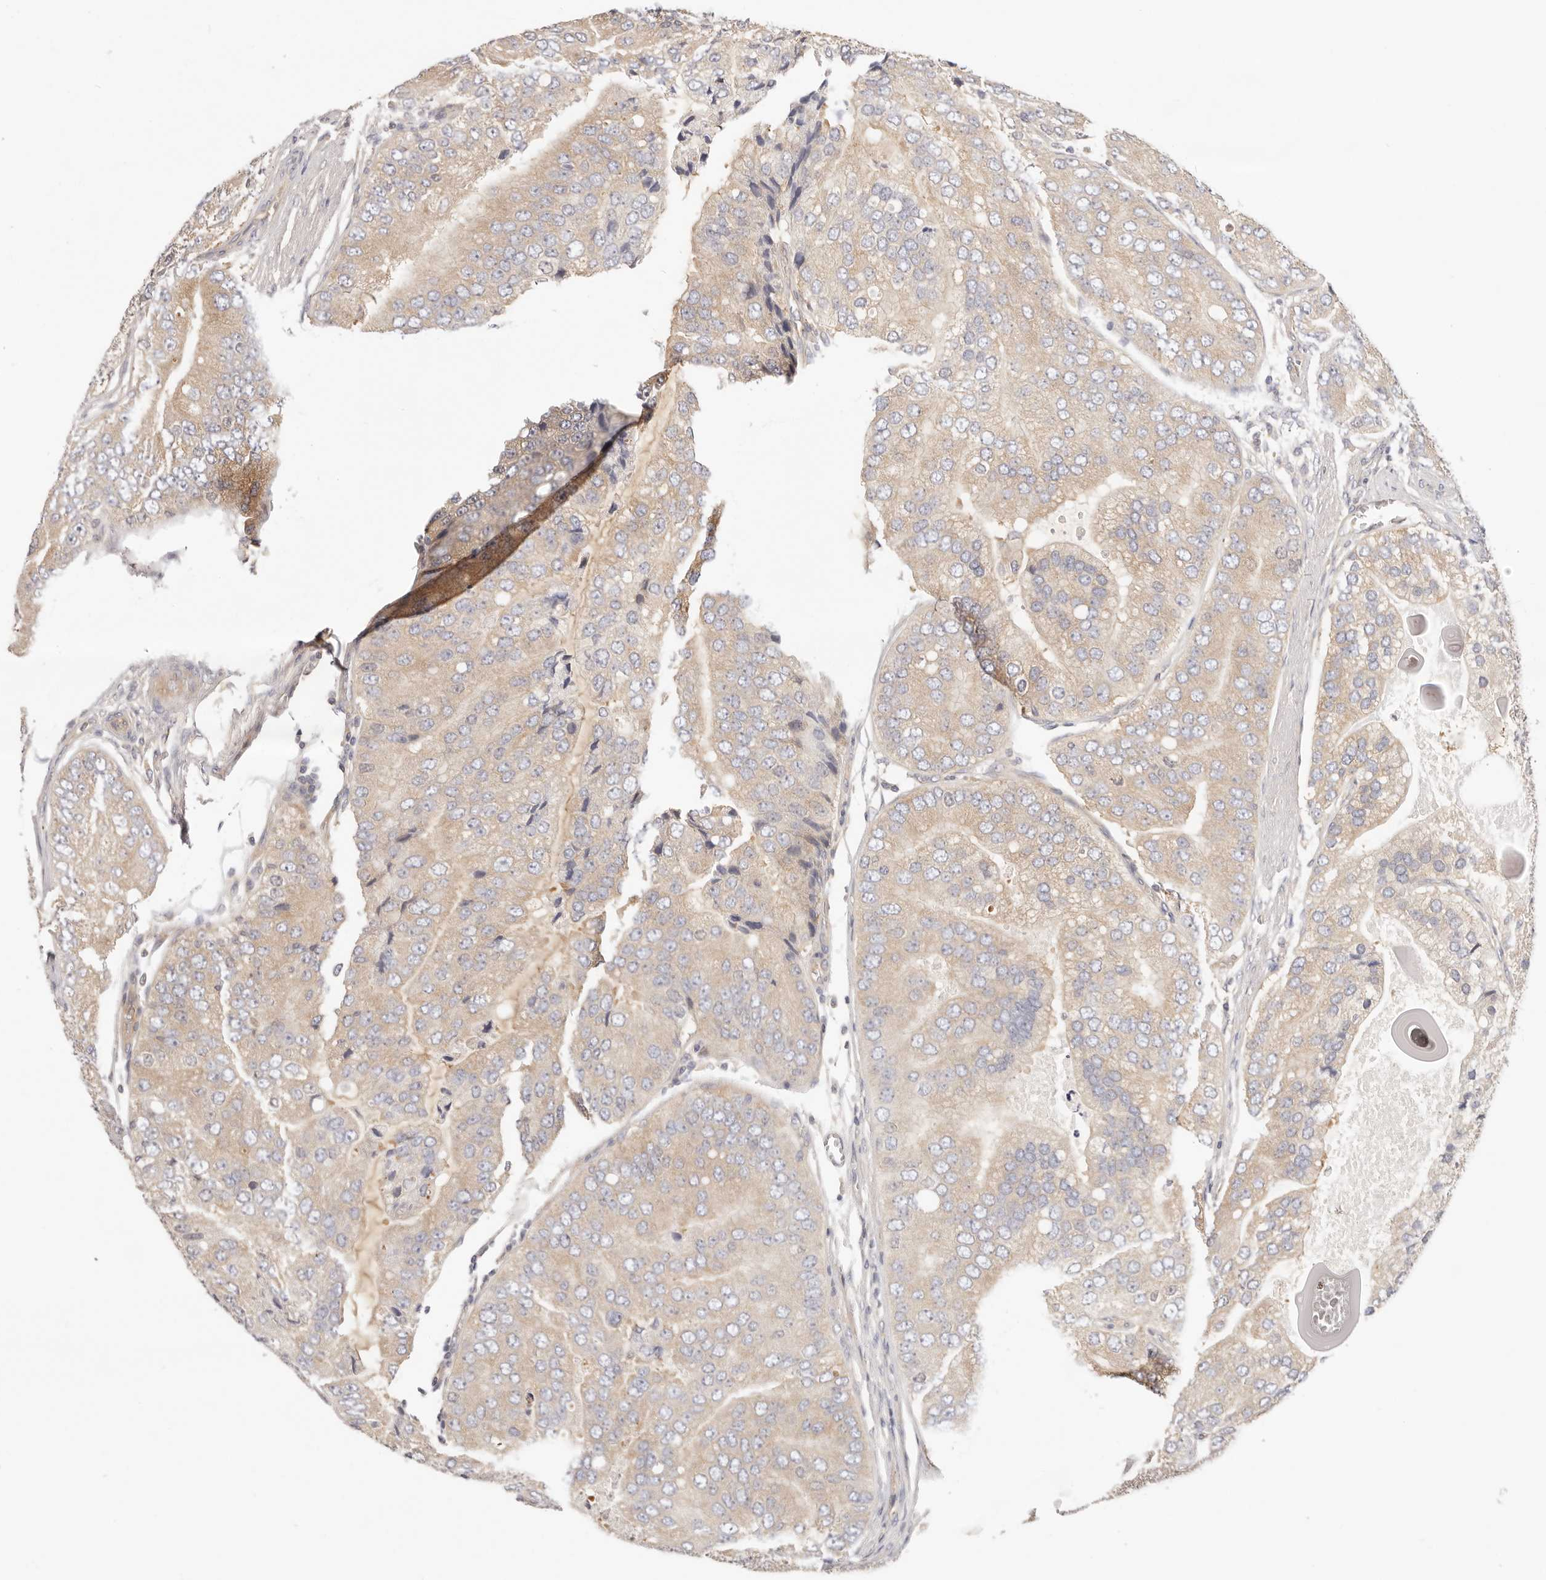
{"staining": {"intensity": "weak", "quantity": ">75%", "location": "cytoplasmic/membranous"}, "tissue": "prostate cancer", "cell_type": "Tumor cells", "image_type": "cancer", "snomed": [{"axis": "morphology", "description": "Adenocarcinoma, High grade"}, {"axis": "topography", "description": "Prostate"}], "caption": "A low amount of weak cytoplasmic/membranous staining is present in about >75% of tumor cells in high-grade adenocarcinoma (prostate) tissue.", "gene": "KCMF1", "patient": {"sex": "male", "age": 70}}